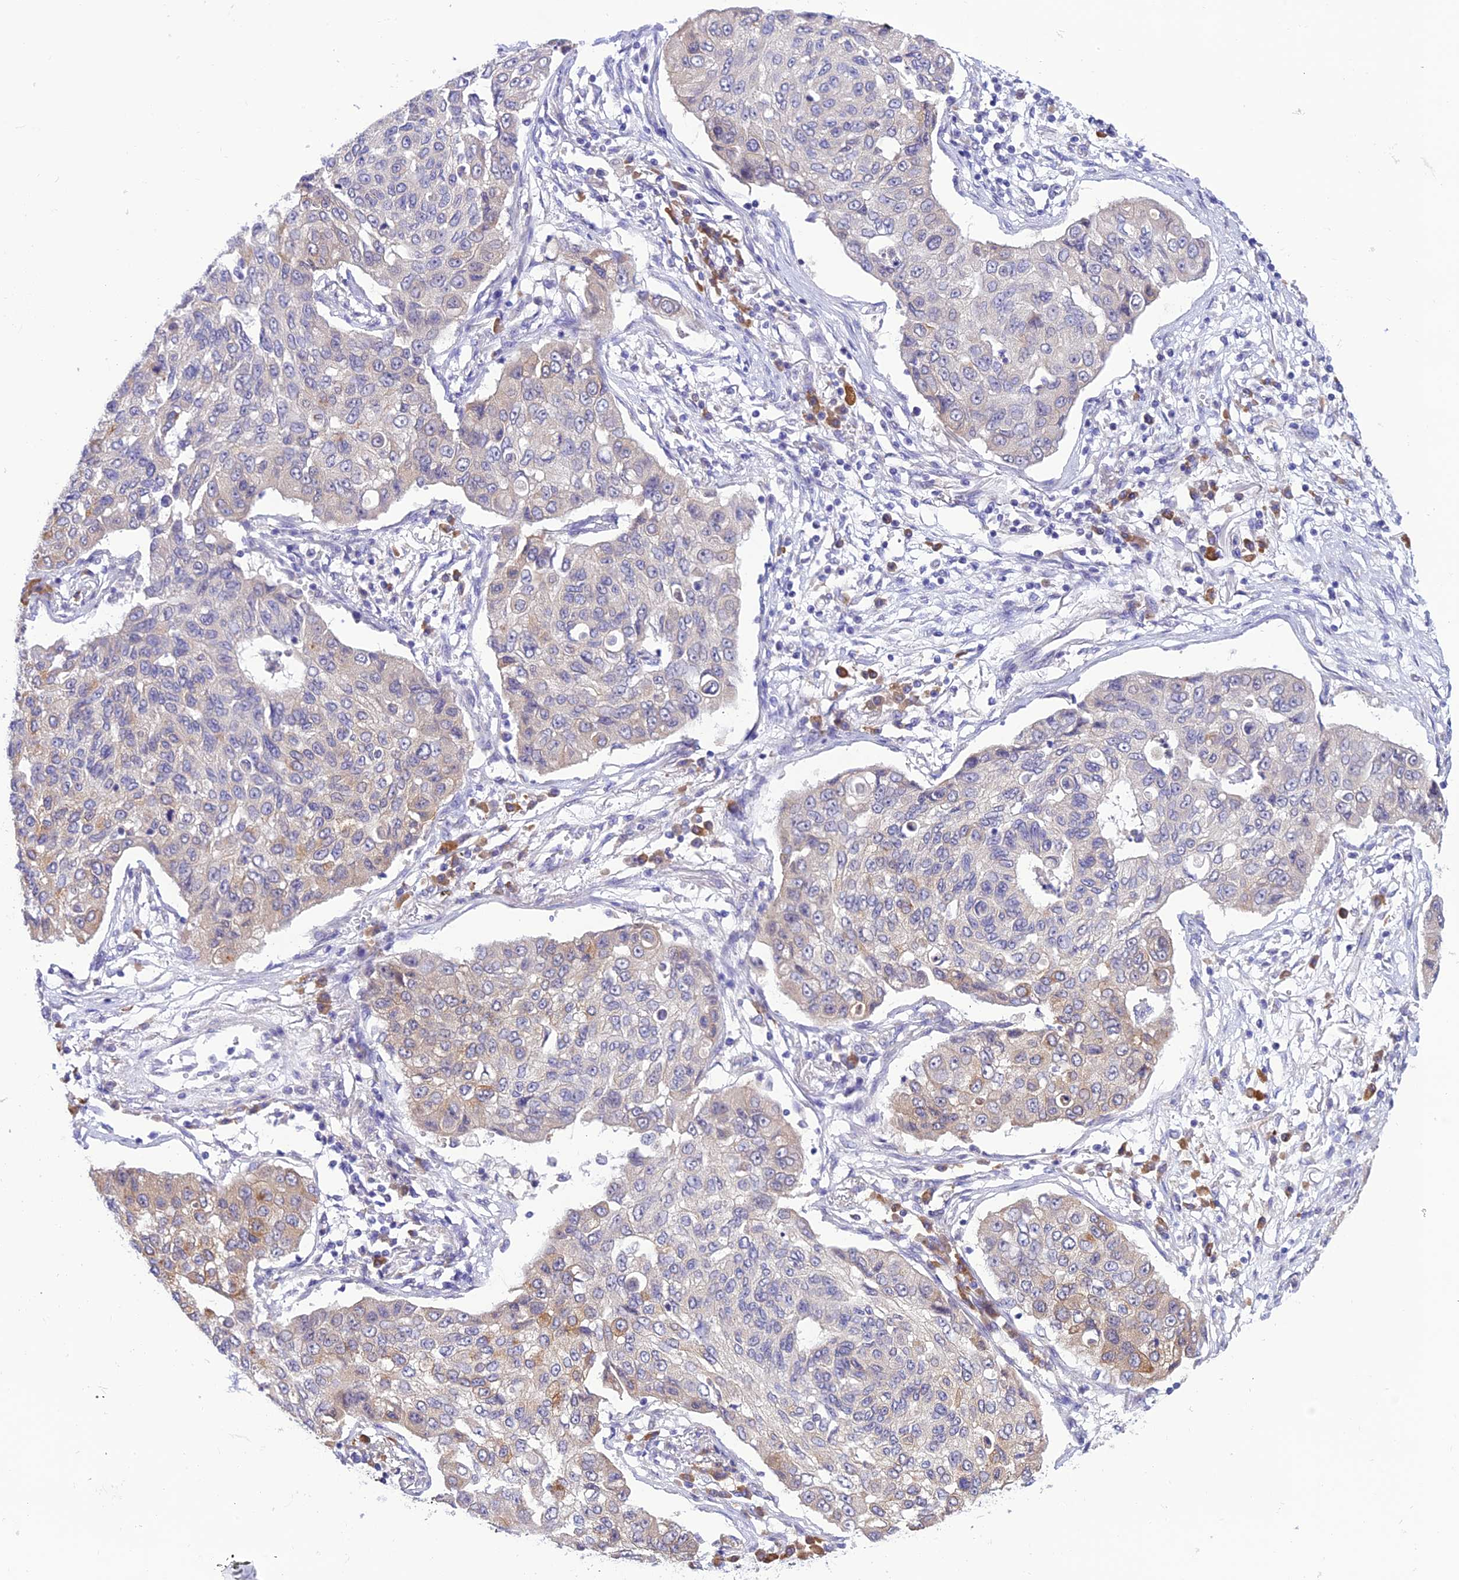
{"staining": {"intensity": "negative", "quantity": "none", "location": "none"}, "tissue": "lung cancer", "cell_type": "Tumor cells", "image_type": "cancer", "snomed": [{"axis": "morphology", "description": "Squamous cell carcinoma, NOS"}, {"axis": "topography", "description": "Lung"}], "caption": "IHC micrograph of human lung squamous cell carcinoma stained for a protein (brown), which demonstrates no expression in tumor cells.", "gene": "RNF126", "patient": {"sex": "male", "age": 74}}